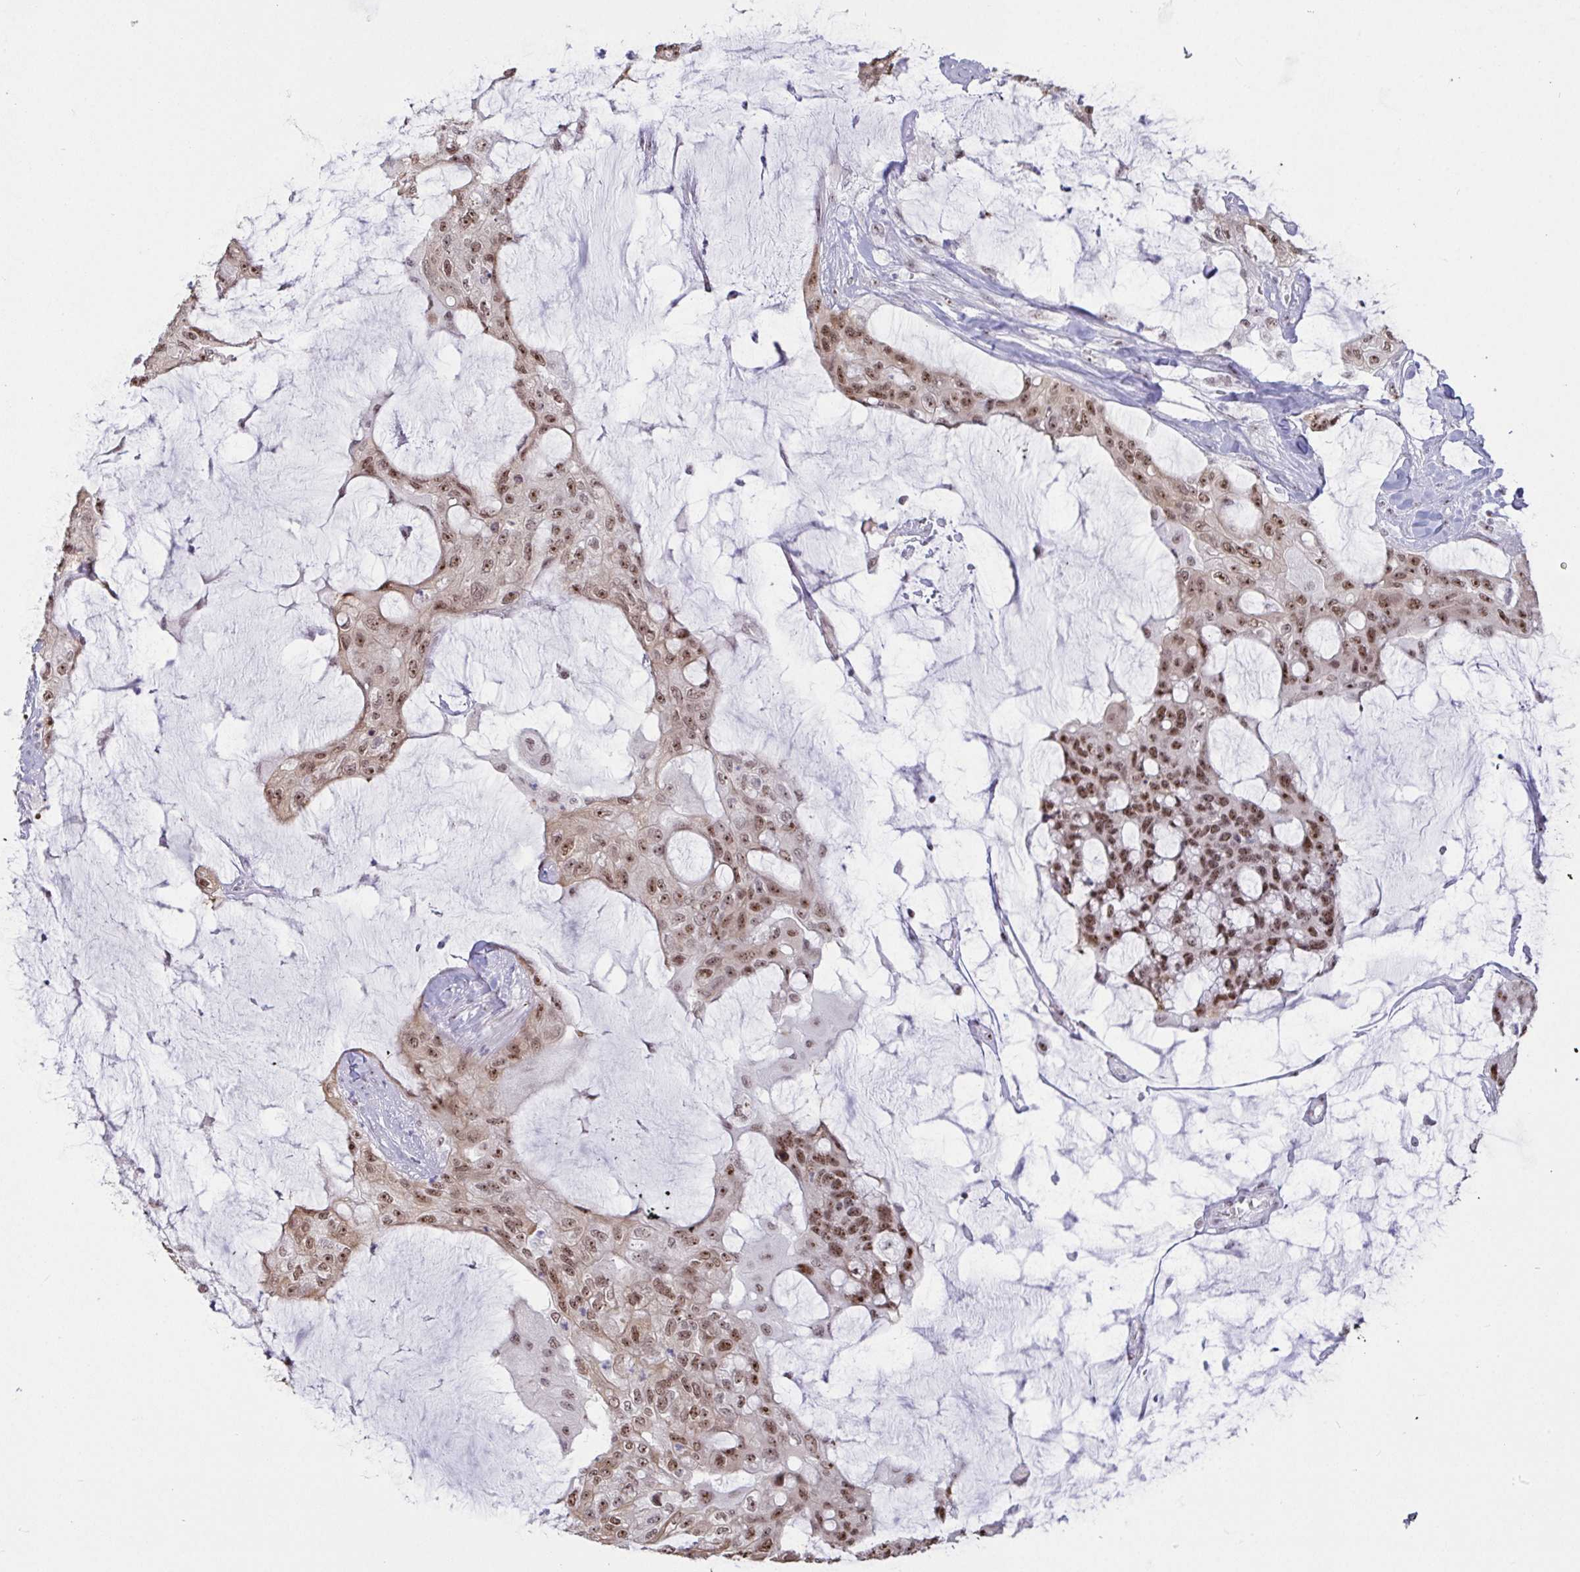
{"staining": {"intensity": "moderate", "quantity": ">75%", "location": "nuclear"}, "tissue": "colorectal cancer", "cell_type": "Tumor cells", "image_type": "cancer", "snomed": [{"axis": "morphology", "description": "Adenocarcinoma, NOS"}, {"axis": "topography", "description": "Rectum"}], "caption": "Colorectal cancer stained with DAB immunohistochemistry shows medium levels of moderate nuclear staining in about >75% of tumor cells. (DAB (3,3'-diaminobenzidine) = brown stain, brightfield microscopy at high magnification).", "gene": "SUPT16H", "patient": {"sex": "female", "age": 59}}